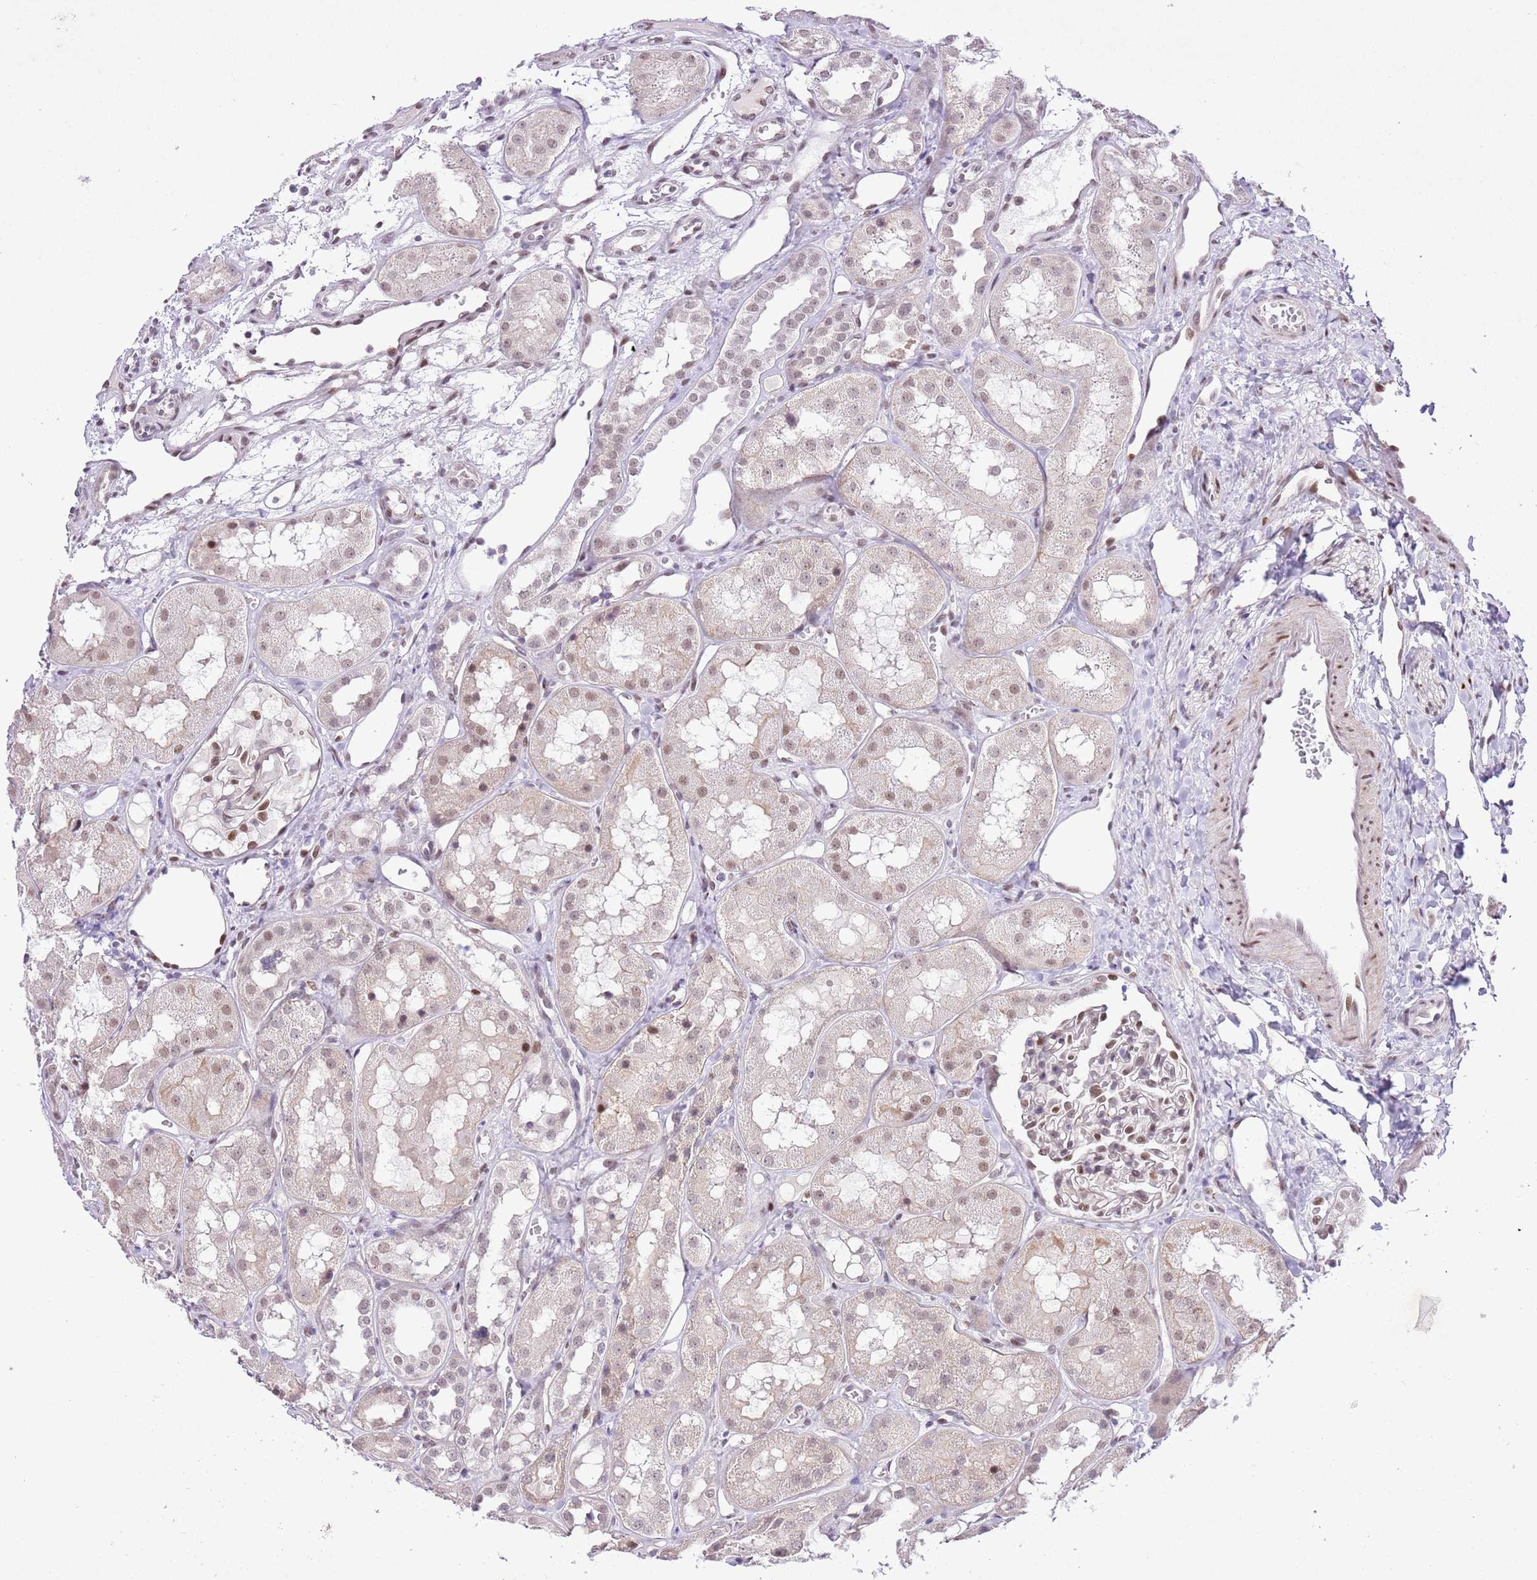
{"staining": {"intensity": "moderate", "quantity": "<25%", "location": "nuclear"}, "tissue": "kidney", "cell_type": "Cells in glomeruli", "image_type": "normal", "snomed": [{"axis": "morphology", "description": "Normal tissue, NOS"}, {"axis": "topography", "description": "Kidney"}], "caption": "DAB (3,3'-diaminobenzidine) immunohistochemical staining of unremarkable kidney demonstrates moderate nuclear protein expression in about <25% of cells in glomeruli.", "gene": "NACC2", "patient": {"sex": "male", "age": 16}}